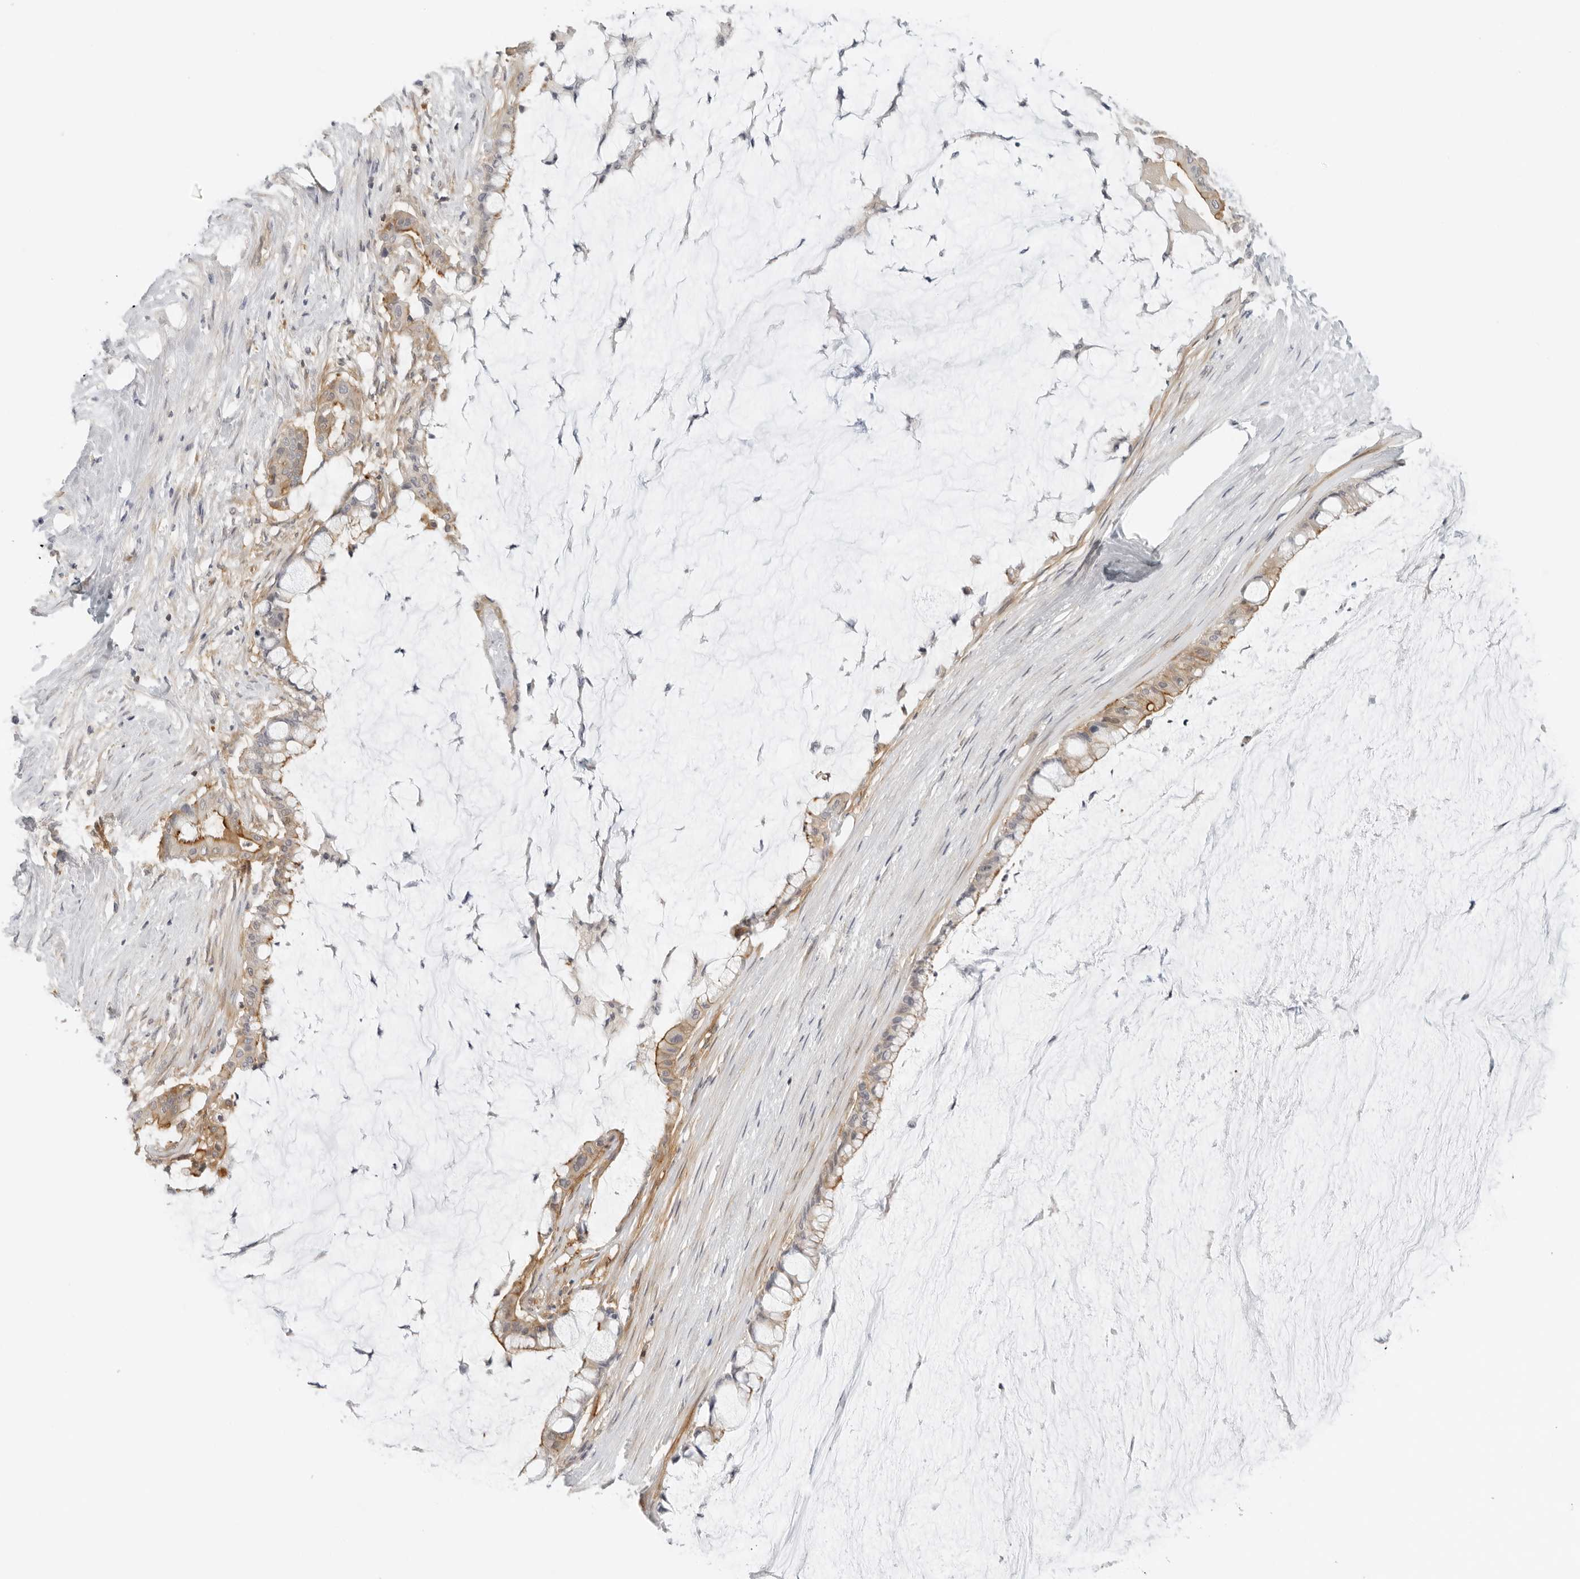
{"staining": {"intensity": "moderate", "quantity": "25%-75%", "location": "cytoplasmic/membranous"}, "tissue": "pancreatic cancer", "cell_type": "Tumor cells", "image_type": "cancer", "snomed": [{"axis": "morphology", "description": "Adenocarcinoma, NOS"}, {"axis": "topography", "description": "Pancreas"}], "caption": "High-power microscopy captured an immunohistochemistry micrograph of pancreatic cancer (adenocarcinoma), revealing moderate cytoplasmic/membranous positivity in approximately 25%-75% of tumor cells. (IHC, brightfield microscopy, high magnification).", "gene": "OSCP1", "patient": {"sex": "male", "age": 41}}